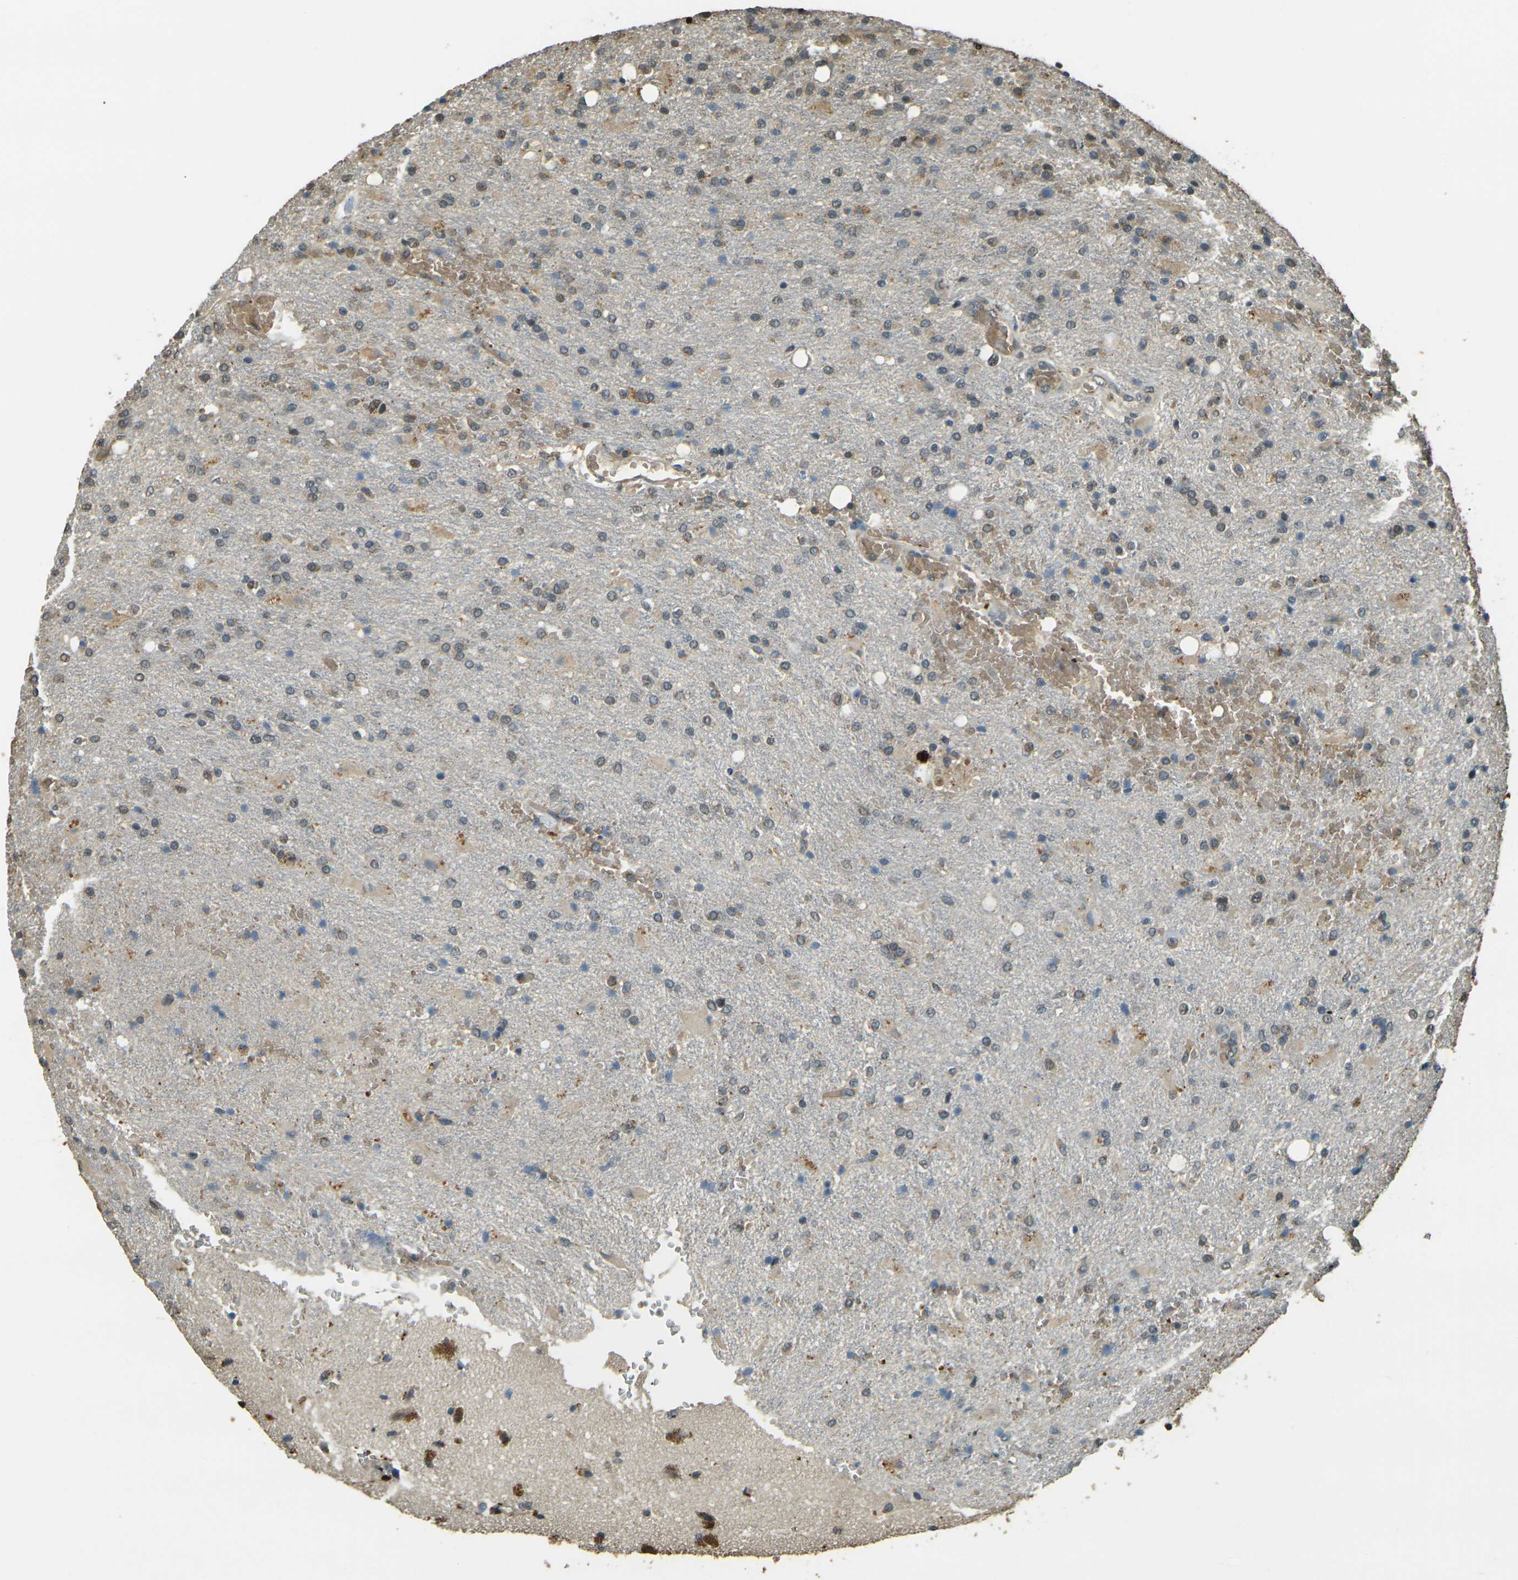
{"staining": {"intensity": "moderate", "quantity": "<25%", "location": "cytoplasmic/membranous"}, "tissue": "glioma", "cell_type": "Tumor cells", "image_type": "cancer", "snomed": [{"axis": "morphology", "description": "Glioma, malignant, High grade"}, {"axis": "topography", "description": "Brain"}], "caption": "This image exhibits glioma stained with IHC to label a protein in brown. The cytoplasmic/membranous of tumor cells show moderate positivity for the protein. Nuclei are counter-stained blue.", "gene": "TOR1A", "patient": {"sex": "male", "age": 71}}